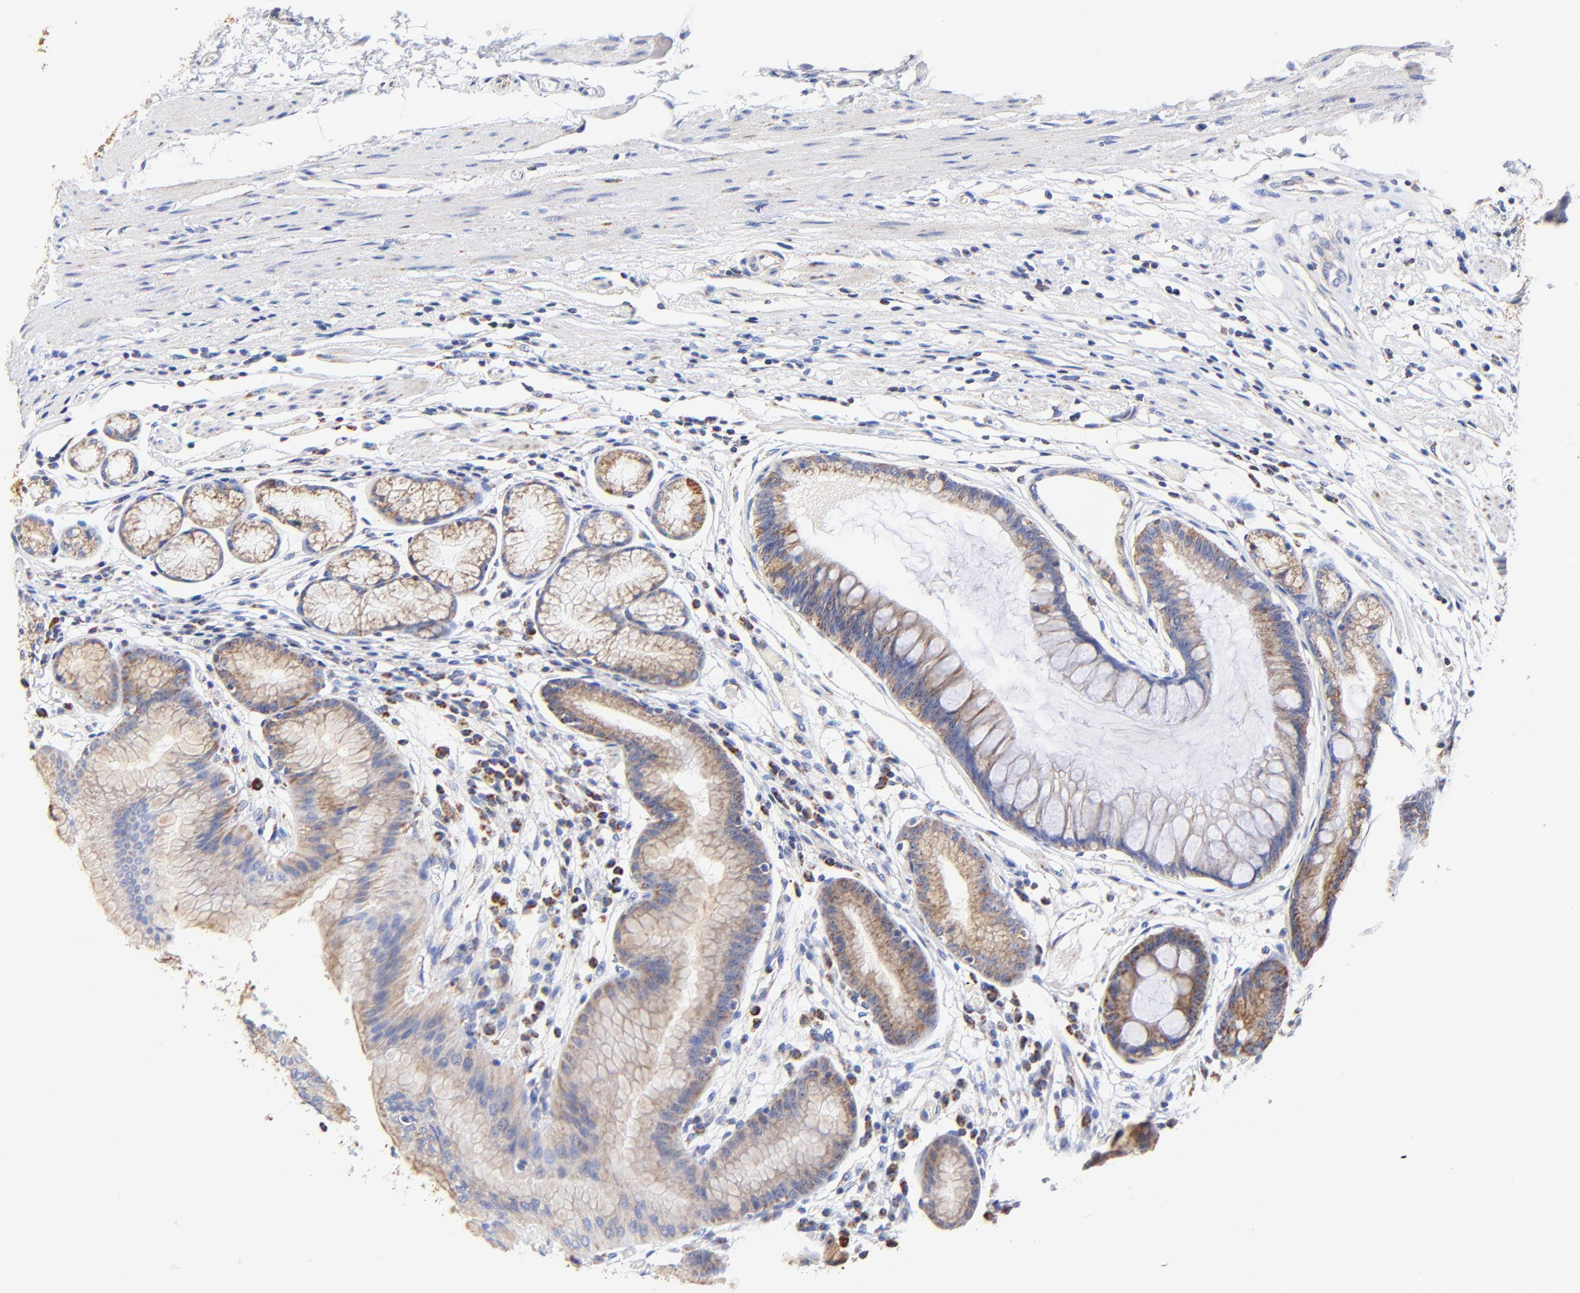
{"staining": {"intensity": "moderate", "quantity": "25%-75%", "location": "cytoplasmic/membranous"}, "tissue": "stomach", "cell_type": "Glandular cells", "image_type": "normal", "snomed": [{"axis": "morphology", "description": "Normal tissue, NOS"}, {"axis": "morphology", "description": "Inflammation, NOS"}, {"axis": "topography", "description": "Stomach, lower"}], "caption": "A high-resolution histopathology image shows immunohistochemistry staining of normal stomach, which reveals moderate cytoplasmic/membranous positivity in about 25%-75% of glandular cells.", "gene": "ATP5F1D", "patient": {"sex": "male", "age": 59}}